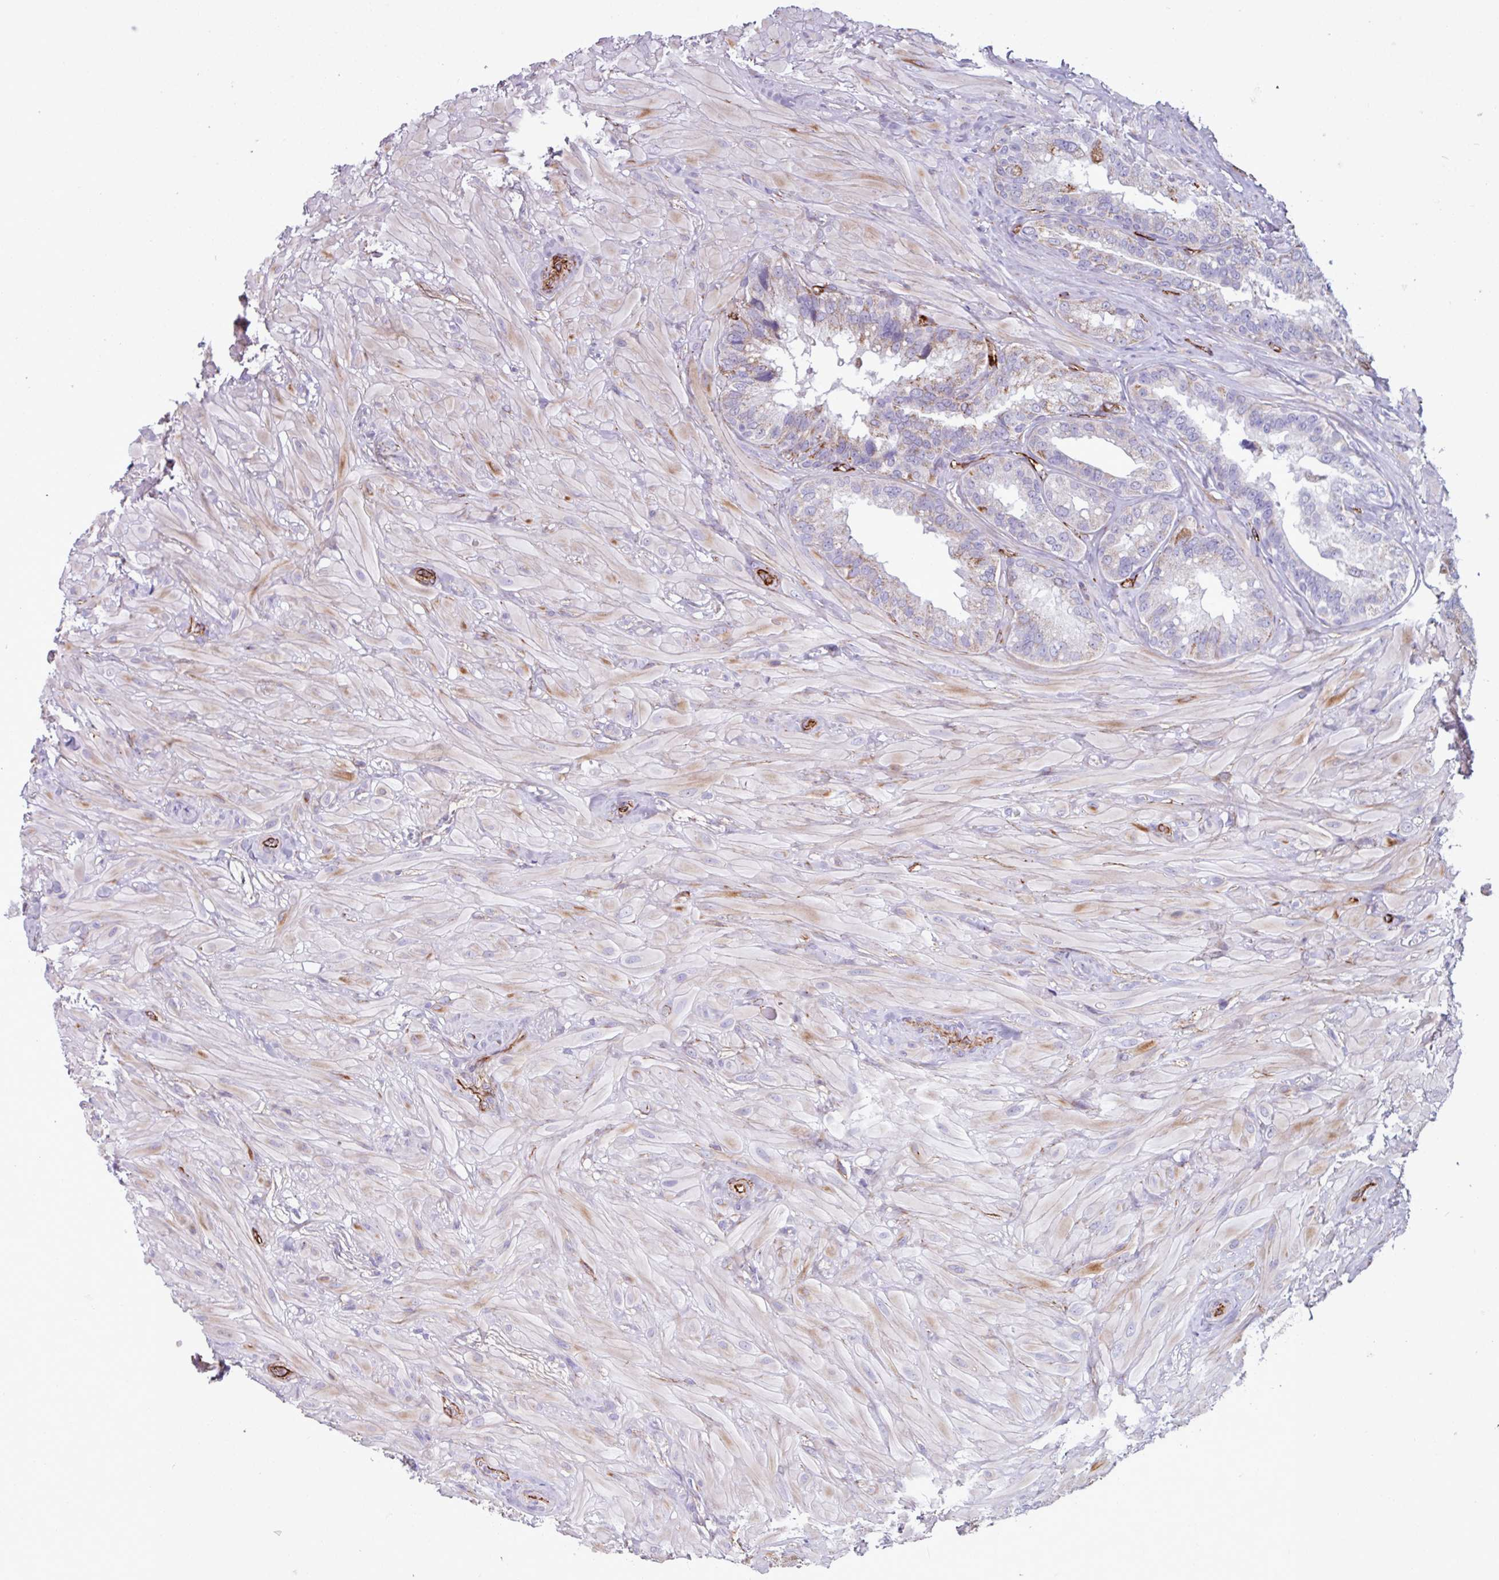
{"staining": {"intensity": "weak", "quantity": "<25%", "location": "cytoplasmic/membranous"}, "tissue": "seminal vesicle", "cell_type": "Glandular cells", "image_type": "normal", "snomed": [{"axis": "morphology", "description": "Normal tissue, NOS"}, {"axis": "topography", "description": "Seminal veicle"}], "caption": "There is no significant positivity in glandular cells of seminal vesicle. (DAB (3,3'-diaminobenzidine) IHC visualized using brightfield microscopy, high magnification).", "gene": "BTD", "patient": {"sex": "male", "age": 60}}